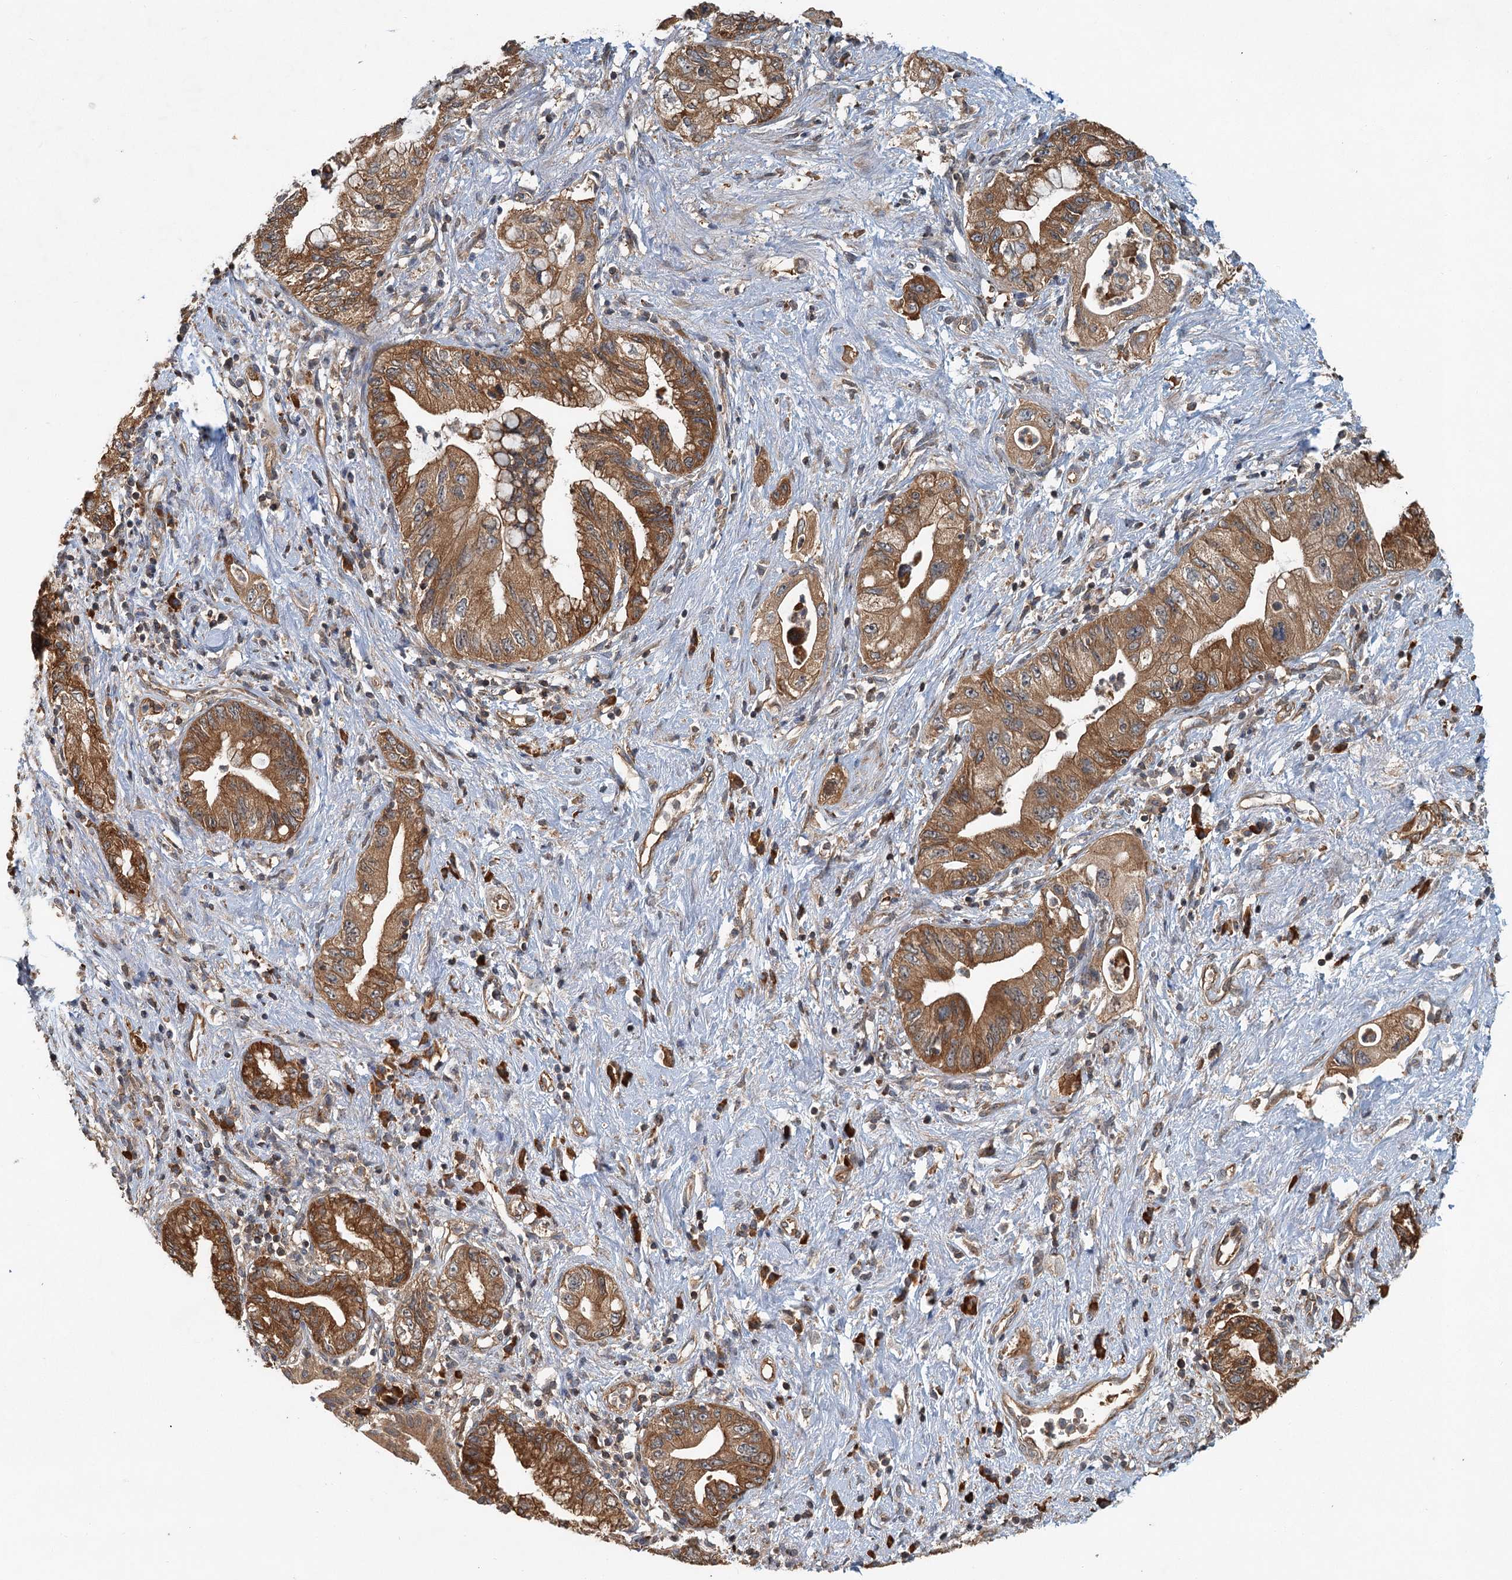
{"staining": {"intensity": "moderate", "quantity": ">75%", "location": "cytoplasmic/membranous"}, "tissue": "pancreatic cancer", "cell_type": "Tumor cells", "image_type": "cancer", "snomed": [{"axis": "morphology", "description": "Adenocarcinoma, NOS"}, {"axis": "topography", "description": "Pancreas"}], "caption": "Tumor cells reveal medium levels of moderate cytoplasmic/membranous expression in about >75% of cells in pancreatic cancer.", "gene": "ZNF527", "patient": {"sex": "female", "age": 73}}